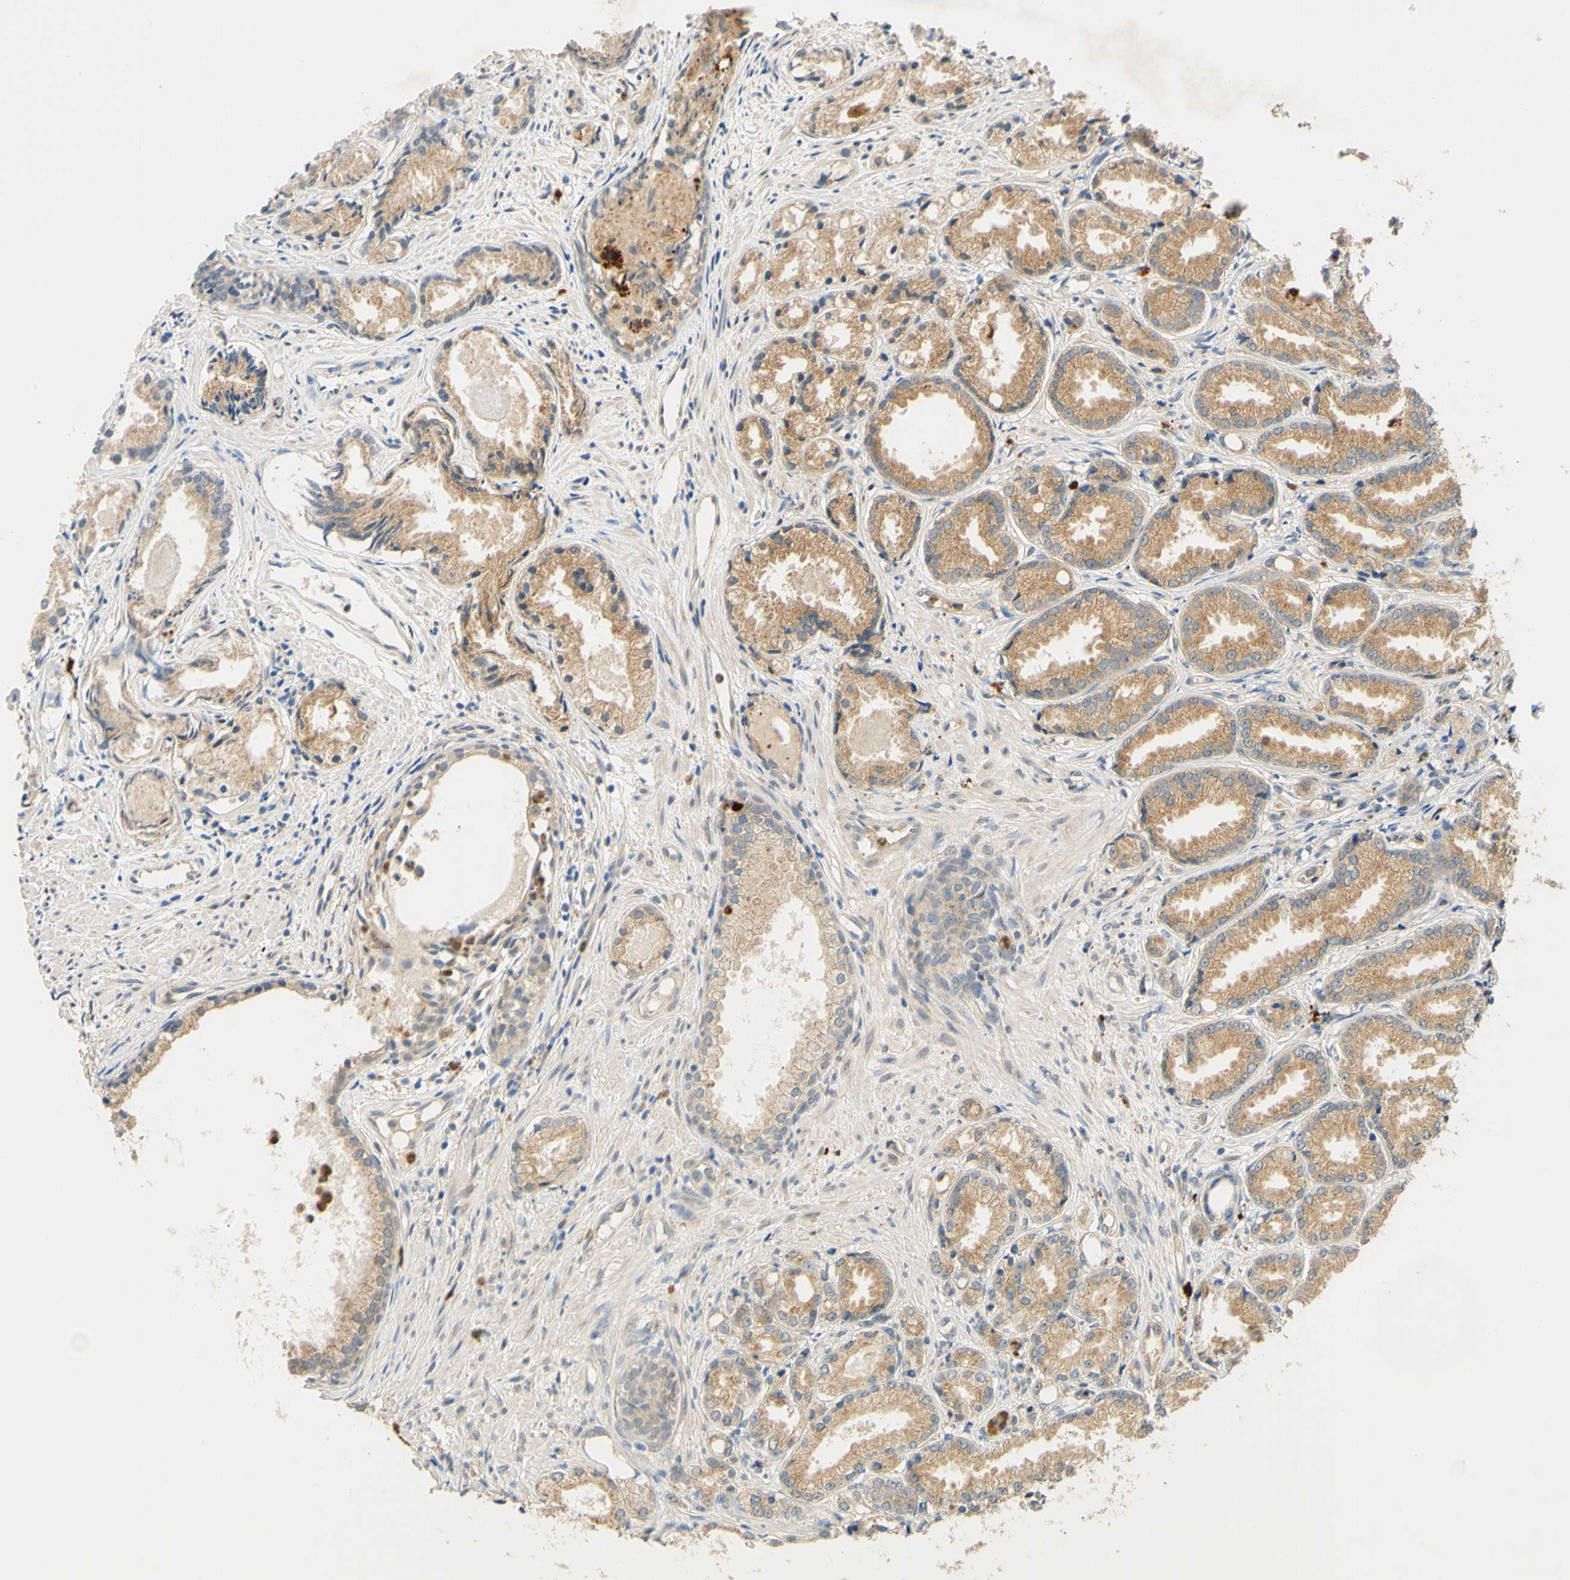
{"staining": {"intensity": "moderate", "quantity": "25%-75%", "location": "cytoplasmic/membranous"}, "tissue": "prostate cancer", "cell_type": "Tumor cells", "image_type": "cancer", "snomed": [{"axis": "morphology", "description": "Adenocarcinoma, Low grade"}, {"axis": "topography", "description": "Prostate"}], "caption": "Protein positivity by immunohistochemistry shows moderate cytoplasmic/membranous expression in approximately 25%-75% of tumor cells in prostate cancer (low-grade adenocarcinoma).", "gene": "ENTREP2", "patient": {"sex": "male", "age": 72}}